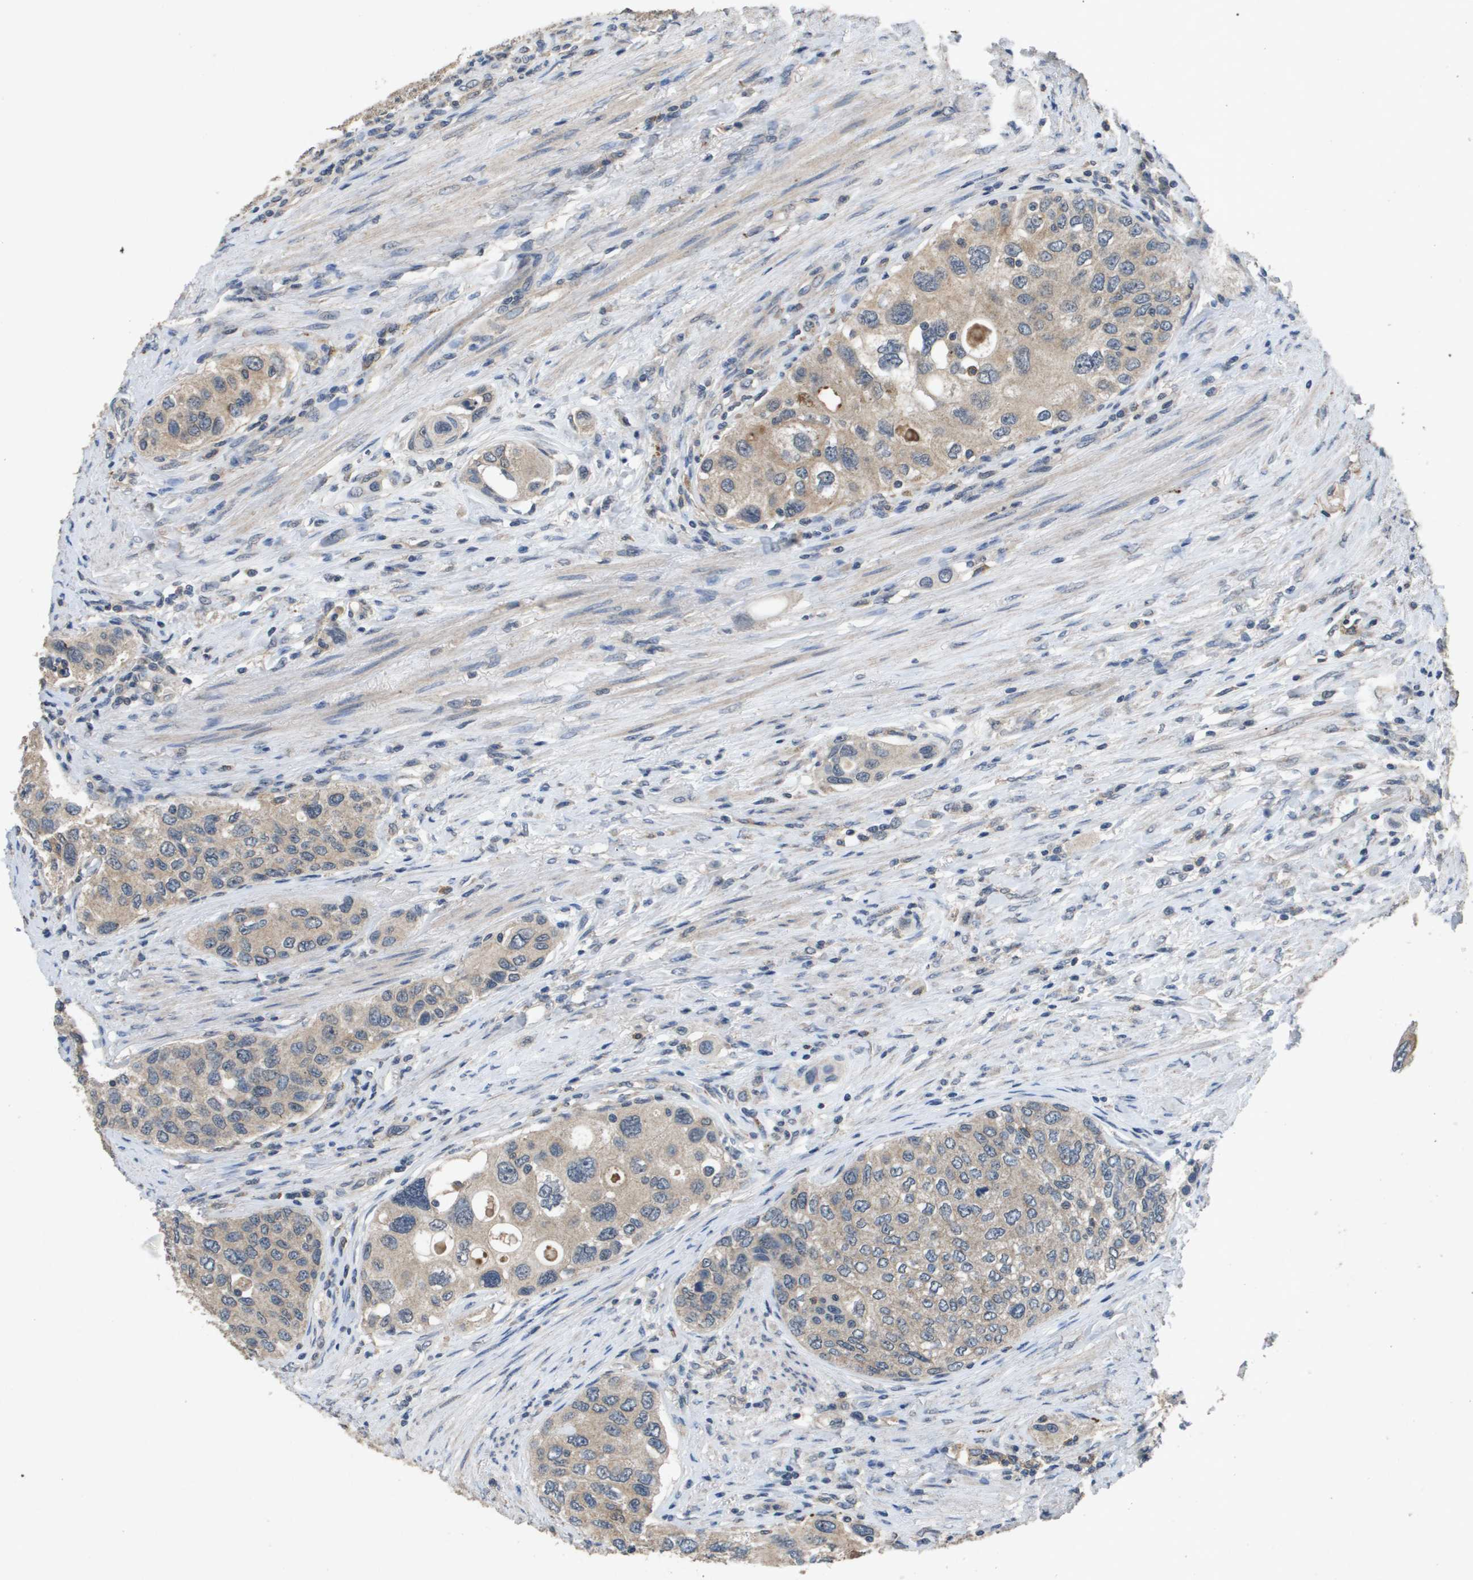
{"staining": {"intensity": "weak", "quantity": ">75%", "location": "cytoplasmic/membranous"}, "tissue": "urothelial cancer", "cell_type": "Tumor cells", "image_type": "cancer", "snomed": [{"axis": "morphology", "description": "Urothelial carcinoma, High grade"}, {"axis": "topography", "description": "Urinary bladder"}], "caption": "Immunohistochemistry (IHC) (DAB) staining of urothelial cancer shows weak cytoplasmic/membranous protein staining in about >75% of tumor cells.", "gene": "PROC", "patient": {"sex": "female", "age": 56}}